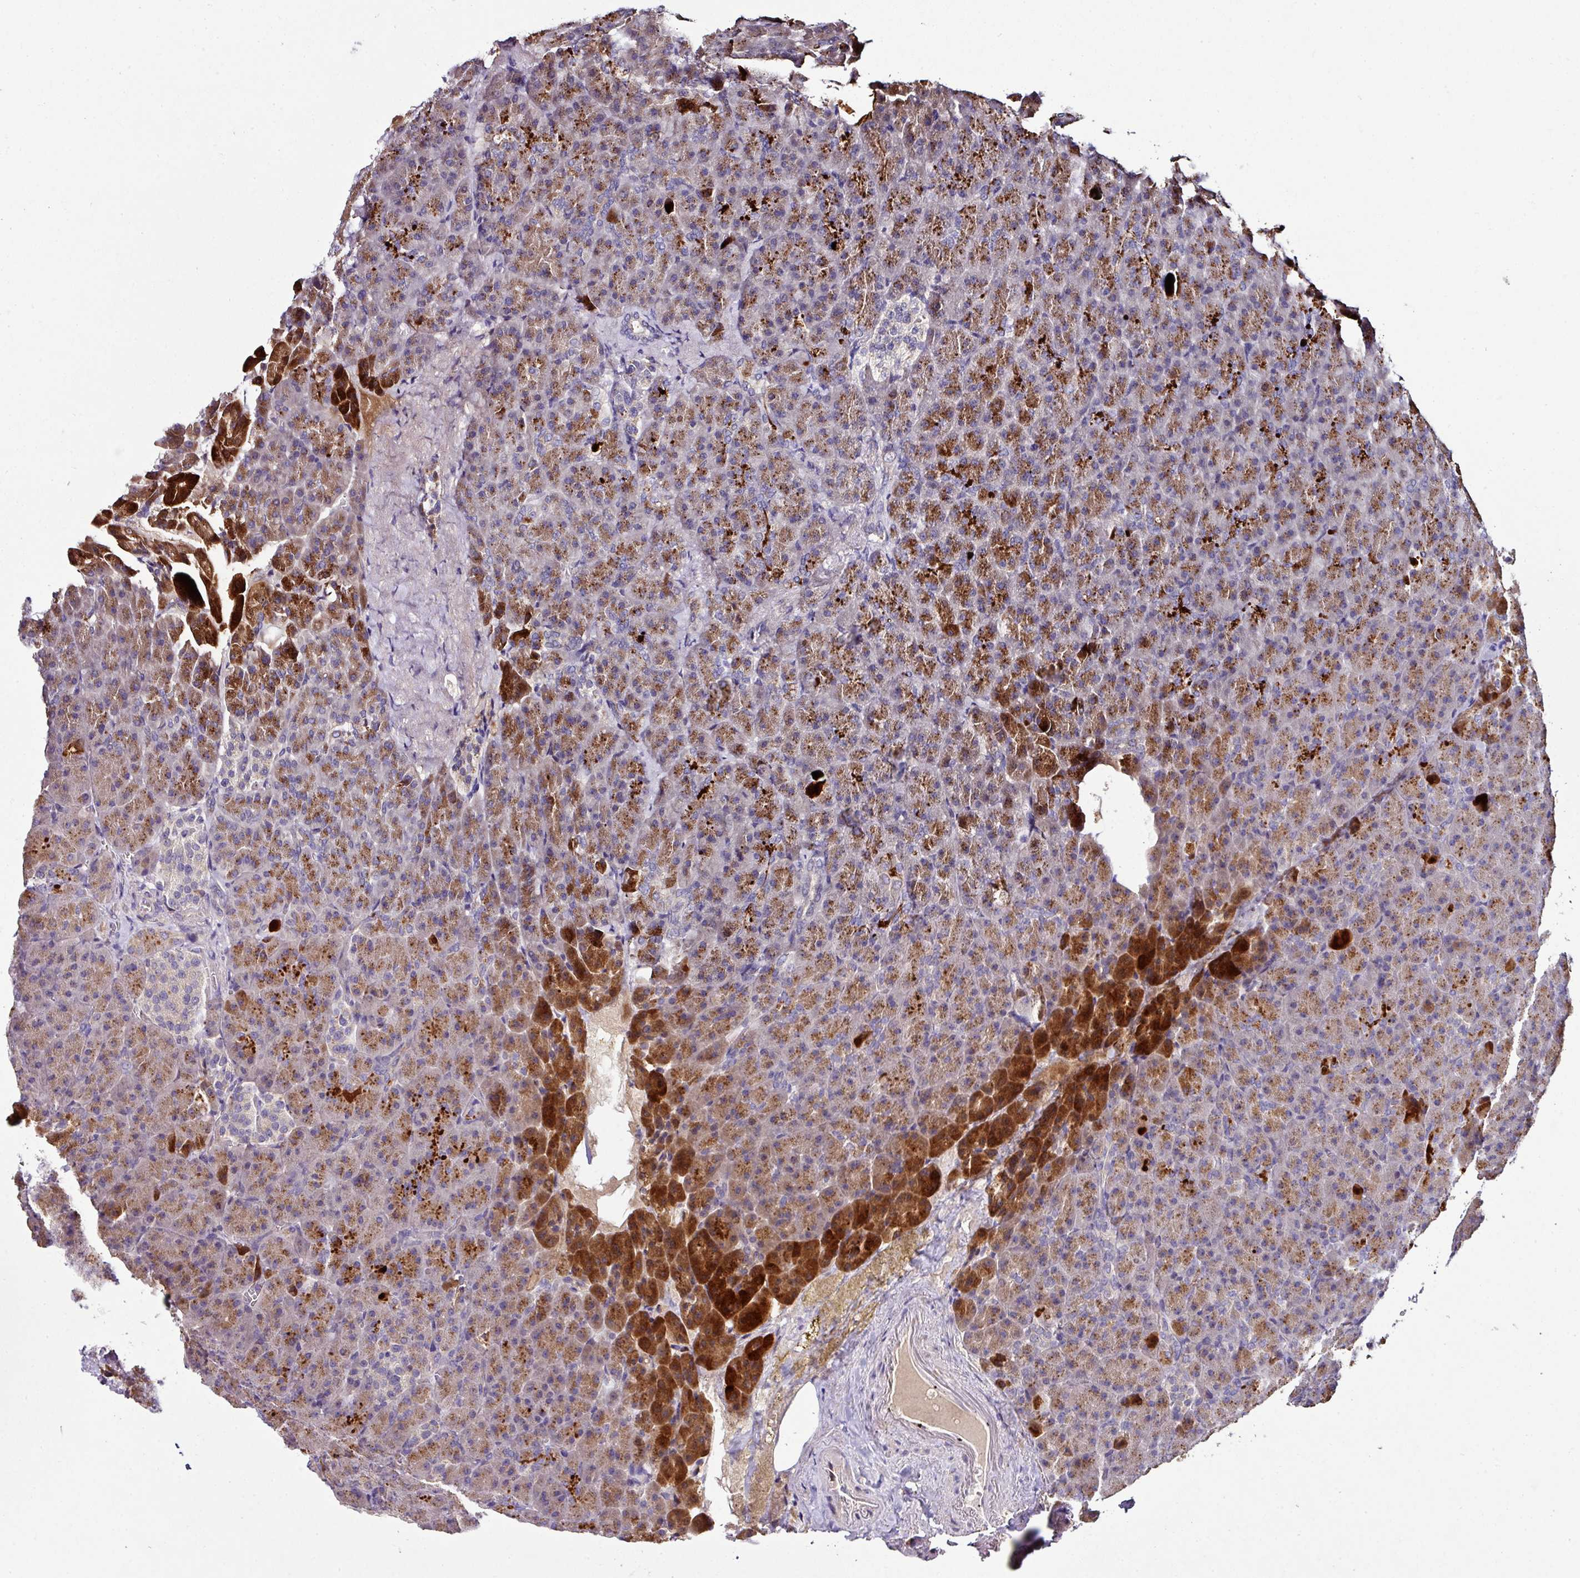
{"staining": {"intensity": "strong", "quantity": ">75%", "location": "cytoplasmic/membranous"}, "tissue": "pancreas", "cell_type": "Exocrine glandular cells", "image_type": "normal", "snomed": [{"axis": "morphology", "description": "Normal tissue, NOS"}, {"axis": "topography", "description": "Pancreas"}], "caption": "This is a micrograph of IHC staining of benign pancreas, which shows strong expression in the cytoplasmic/membranous of exocrine glandular cells.", "gene": "AEBP2", "patient": {"sex": "female", "age": 74}}